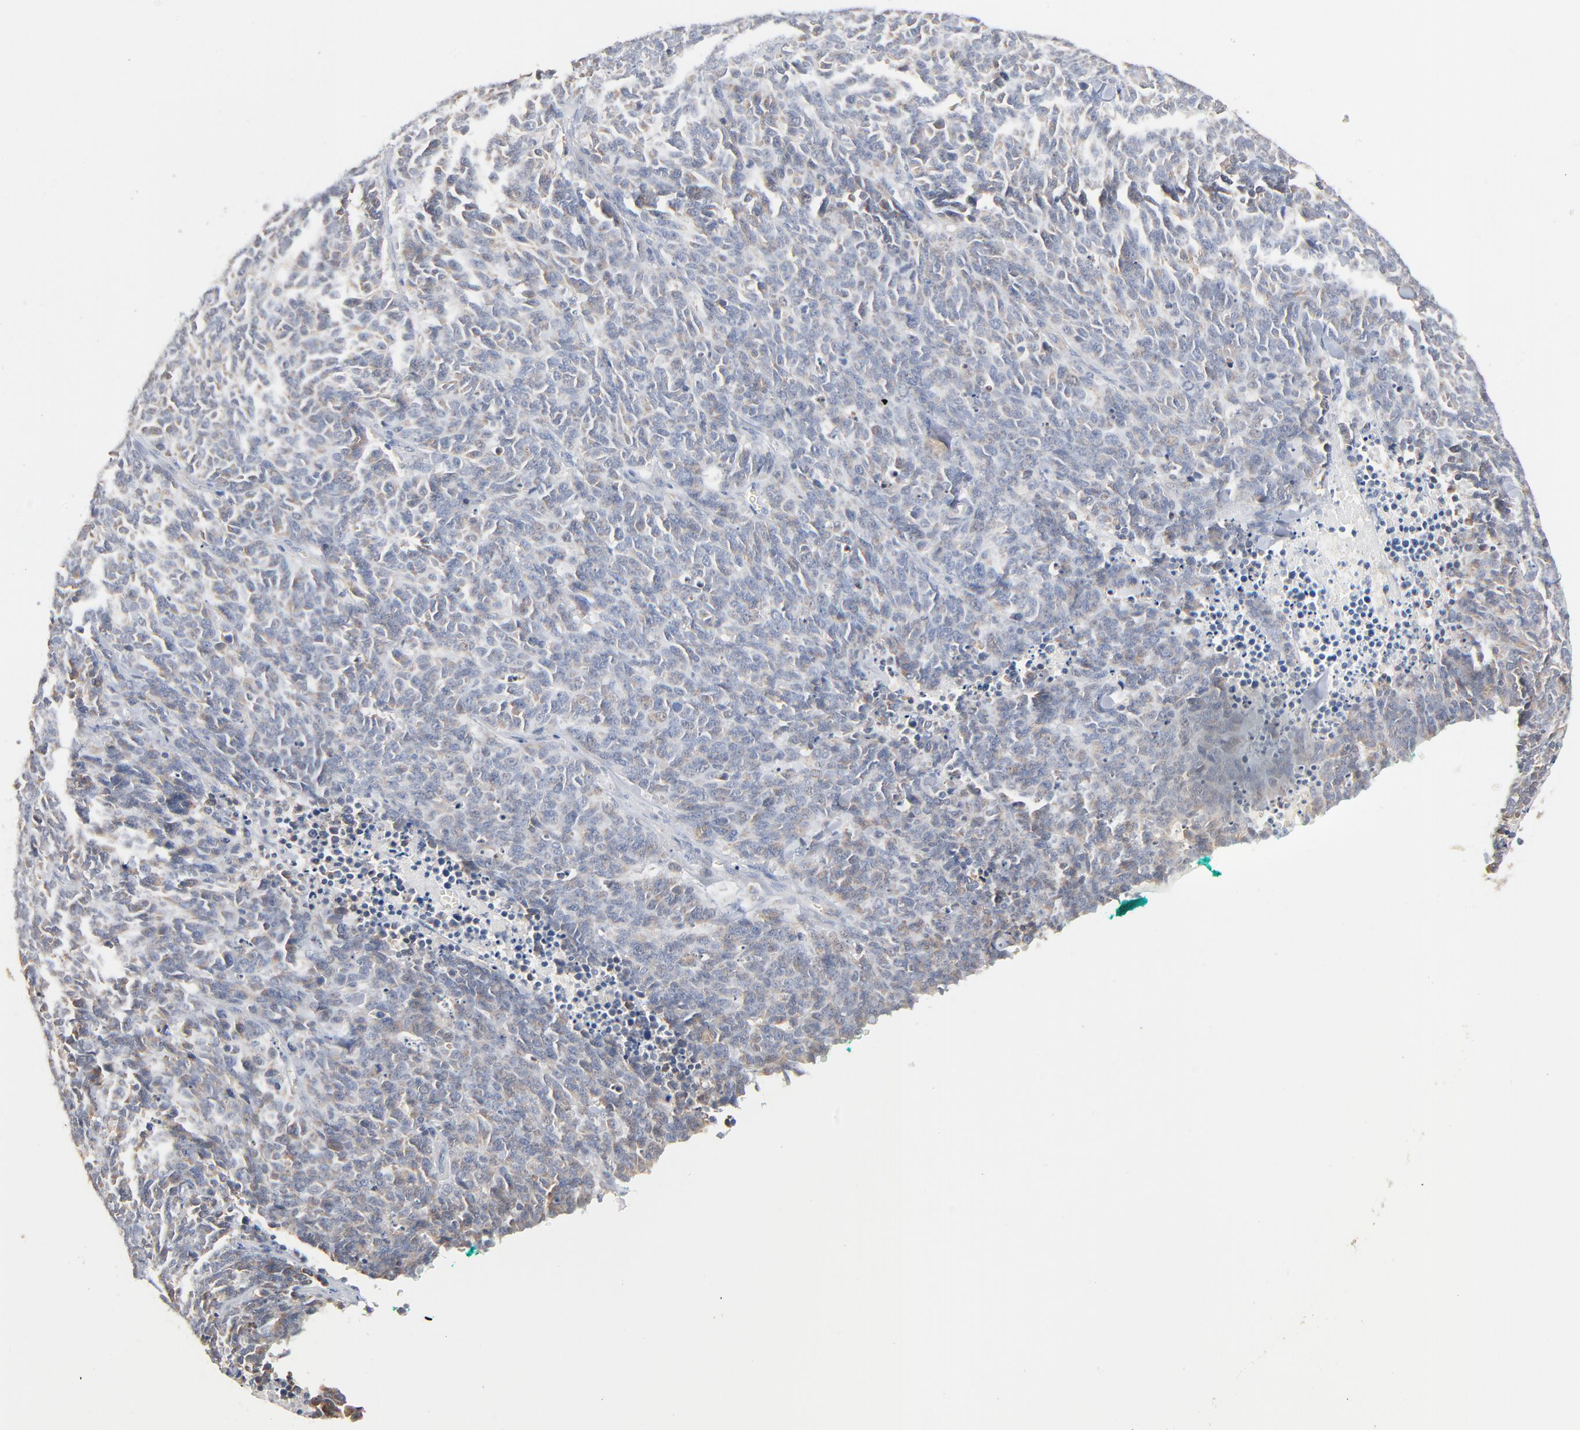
{"staining": {"intensity": "negative", "quantity": "none", "location": "none"}, "tissue": "lung cancer", "cell_type": "Tumor cells", "image_type": "cancer", "snomed": [{"axis": "morphology", "description": "Neoplasm, malignant, NOS"}, {"axis": "topography", "description": "Lung"}], "caption": "The micrograph exhibits no significant expression in tumor cells of lung neoplasm (malignant).", "gene": "ZDHHC8", "patient": {"sex": "female", "age": 58}}